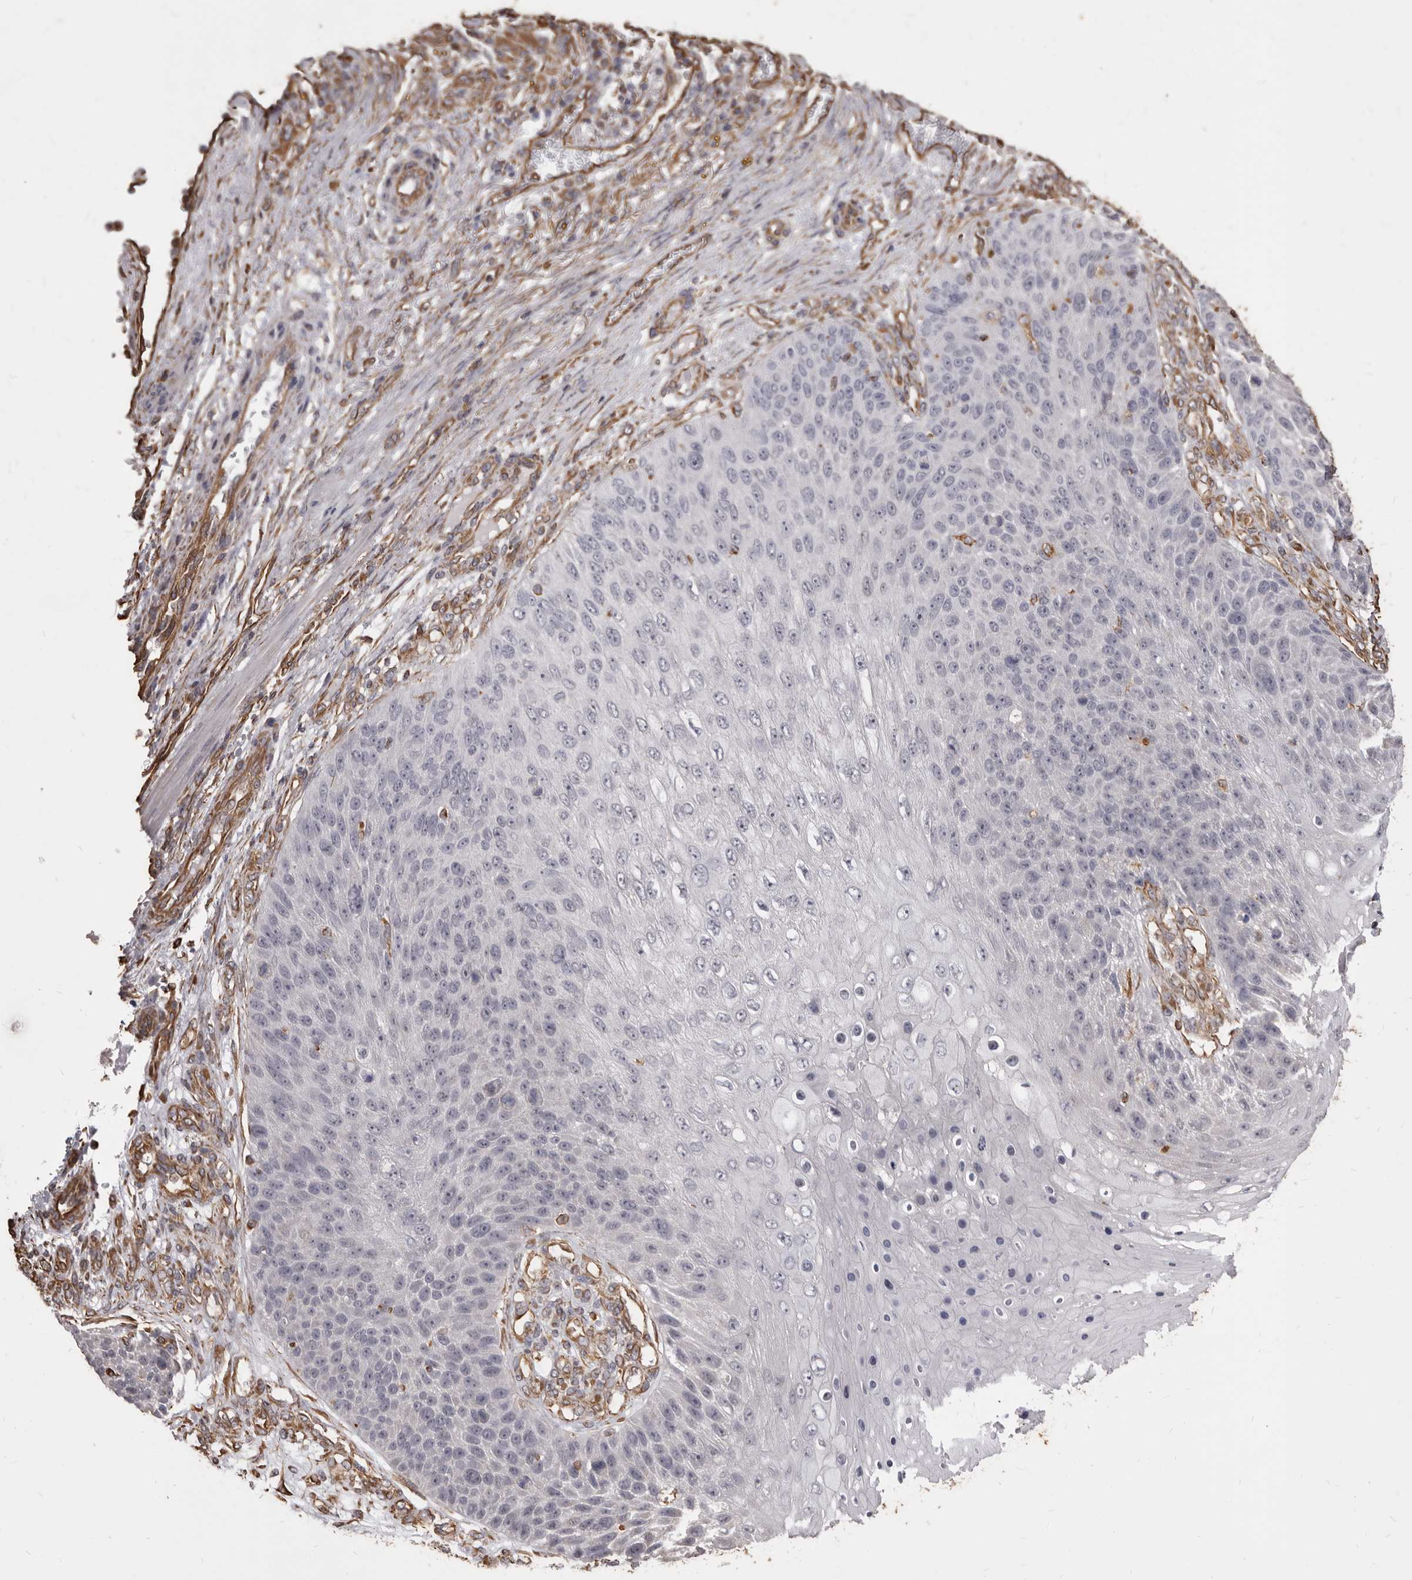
{"staining": {"intensity": "negative", "quantity": "none", "location": "none"}, "tissue": "skin cancer", "cell_type": "Tumor cells", "image_type": "cancer", "snomed": [{"axis": "morphology", "description": "Squamous cell carcinoma, NOS"}, {"axis": "topography", "description": "Skin"}], "caption": "Squamous cell carcinoma (skin) was stained to show a protein in brown. There is no significant staining in tumor cells.", "gene": "MTURN", "patient": {"sex": "female", "age": 88}}